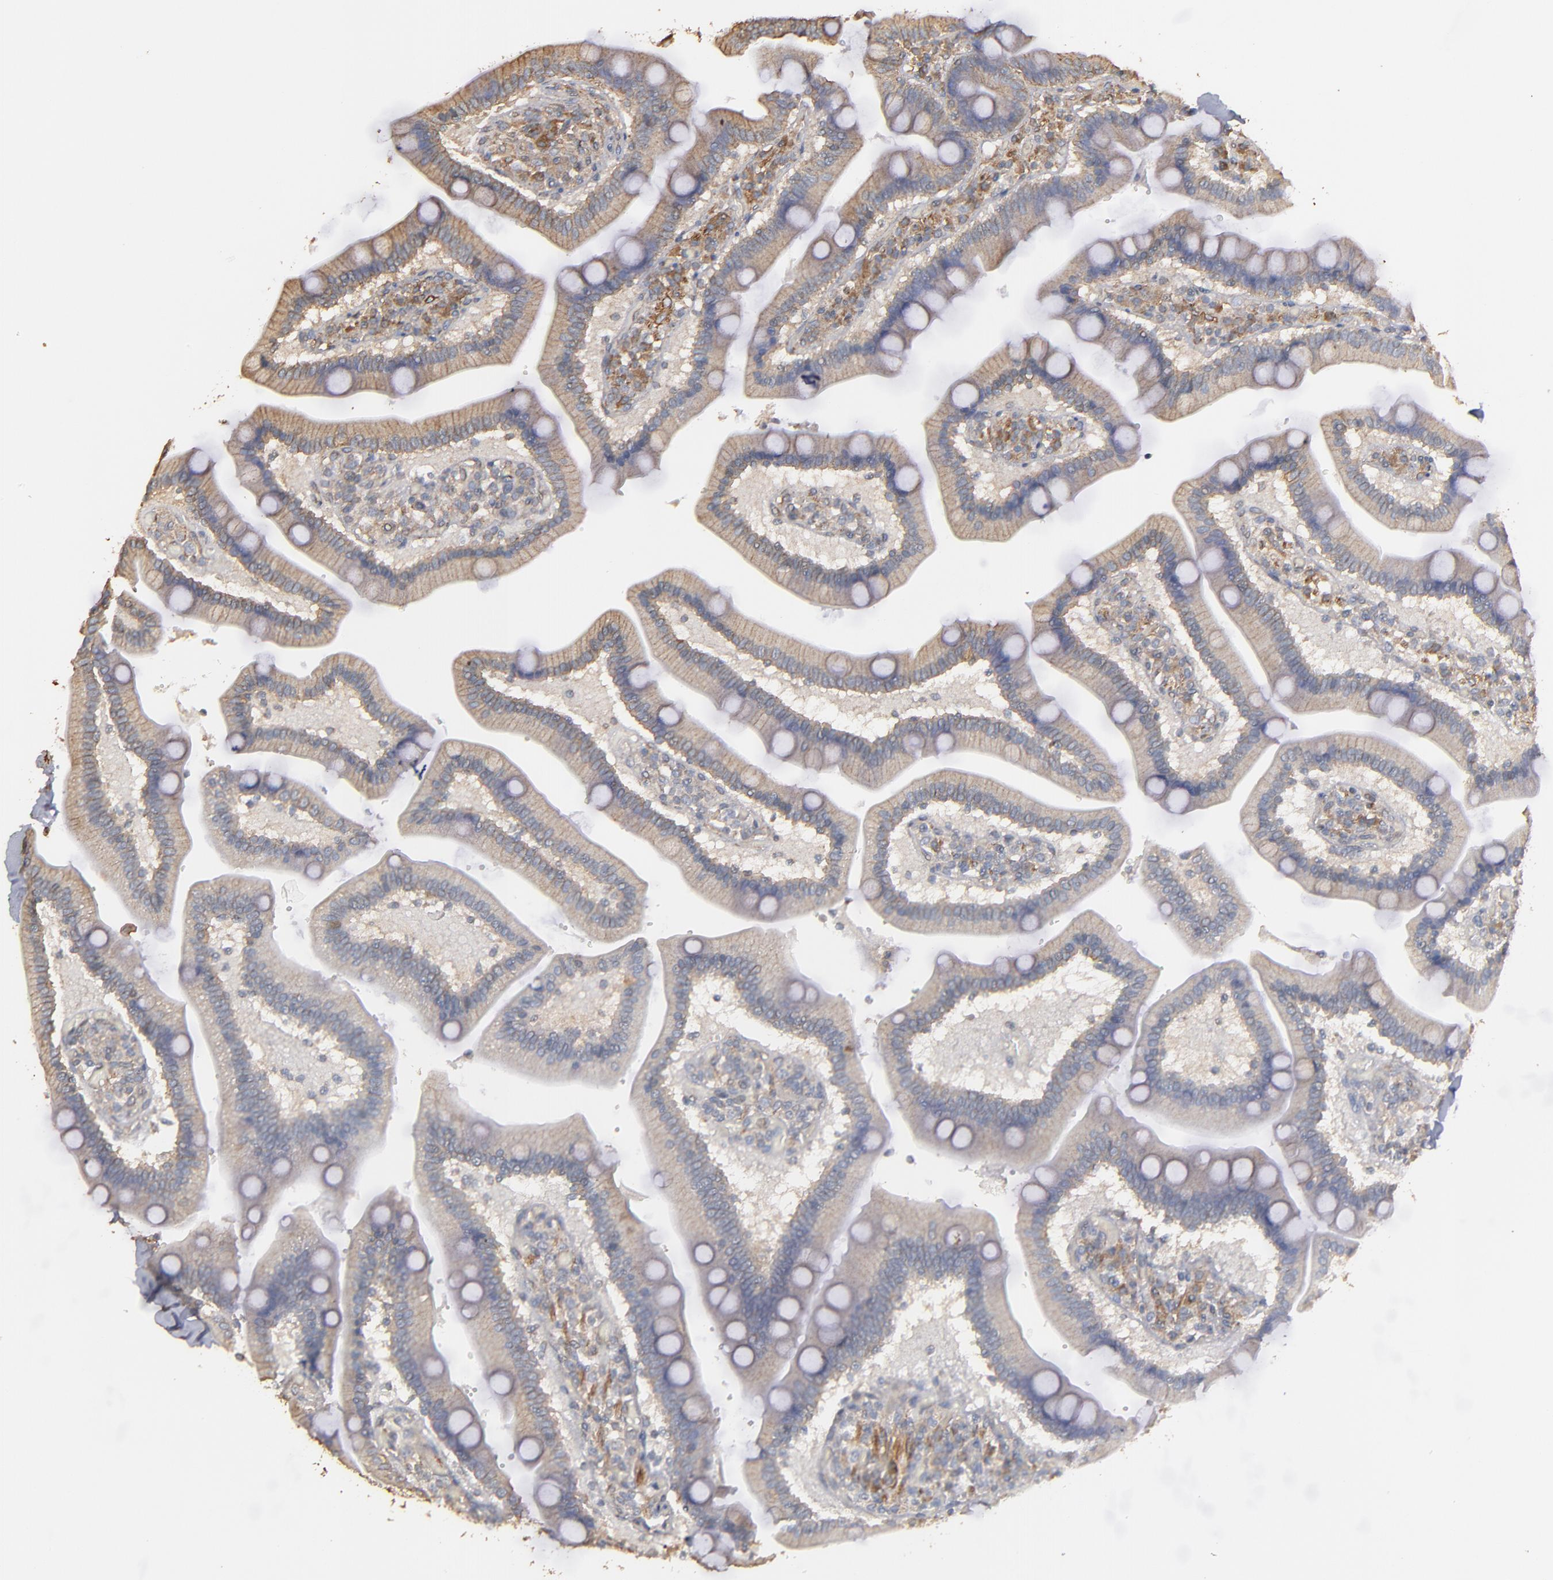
{"staining": {"intensity": "weak", "quantity": ">75%", "location": "cytoplasmic/membranous"}, "tissue": "duodenum", "cell_type": "Glandular cells", "image_type": "normal", "snomed": [{"axis": "morphology", "description": "Normal tissue, NOS"}, {"axis": "topography", "description": "Duodenum"}], "caption": "Protein staining exhibits weak cytoplasmic/membranous expression in about >75% of glandular cells in benign duodenum. The protein is stained brown, and the nuclei are stained in blue (DAB (3,3'-diaminobenzidine) IHC with brightfield microscopy, high magnification).", "gene": "DMD", "patient": {"sex": "male", "age": 66}}